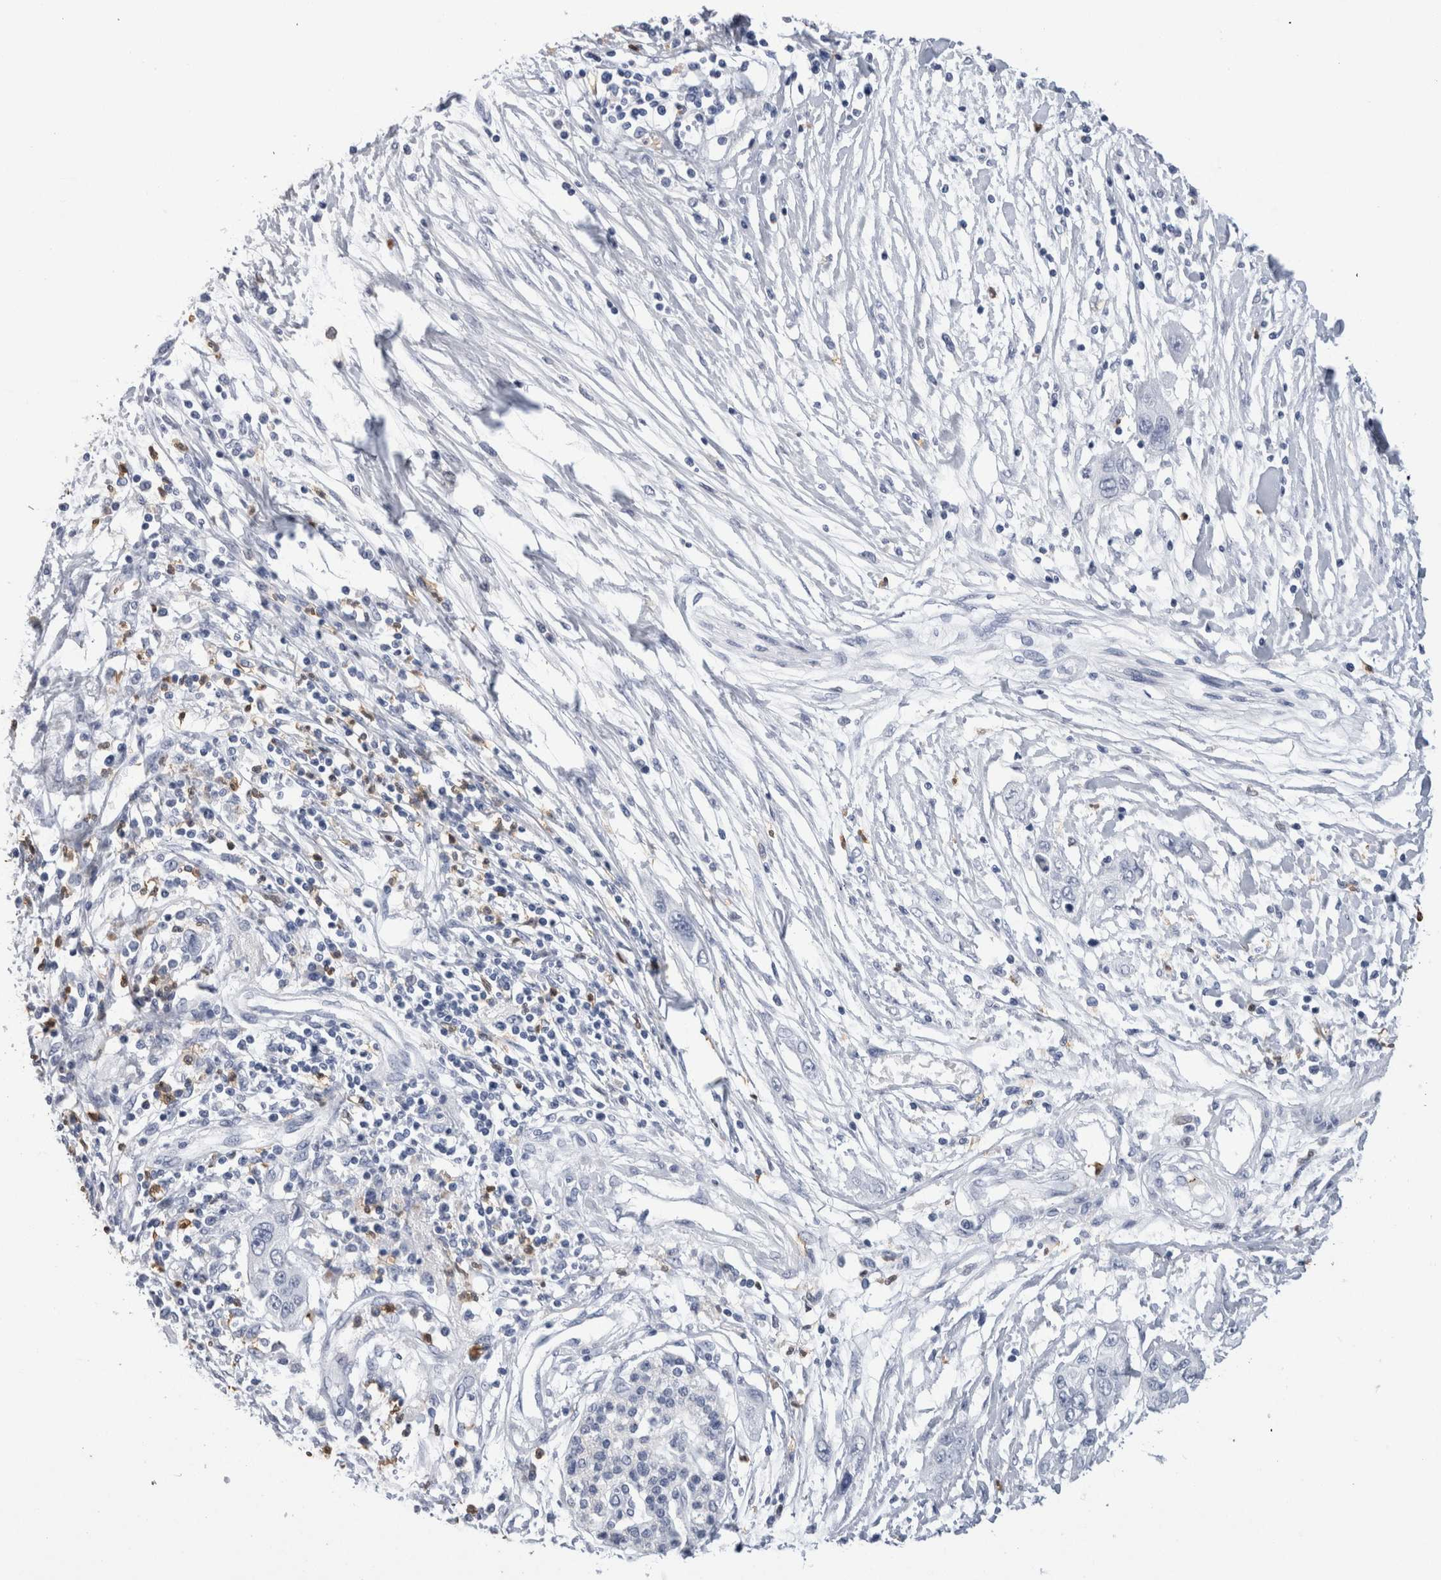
{"staining": {"intensity": "negative", "quantity": "none", "location": "none"}, "tissue": "pancreatic cancer", "cell_type": "Tumor cells", "image_type": "cancer", "snomed": [{"axis": "morphology", "description": "Adenocarcinoma, NOS"}, {"axis": "topography", "description": "Pancreas"}], "caption": "Image shows no protein expression in tumor cells of pancreatic cancer tissue.", "gene": "S100A12", "patient": {"sex": "female", "age": 70}}